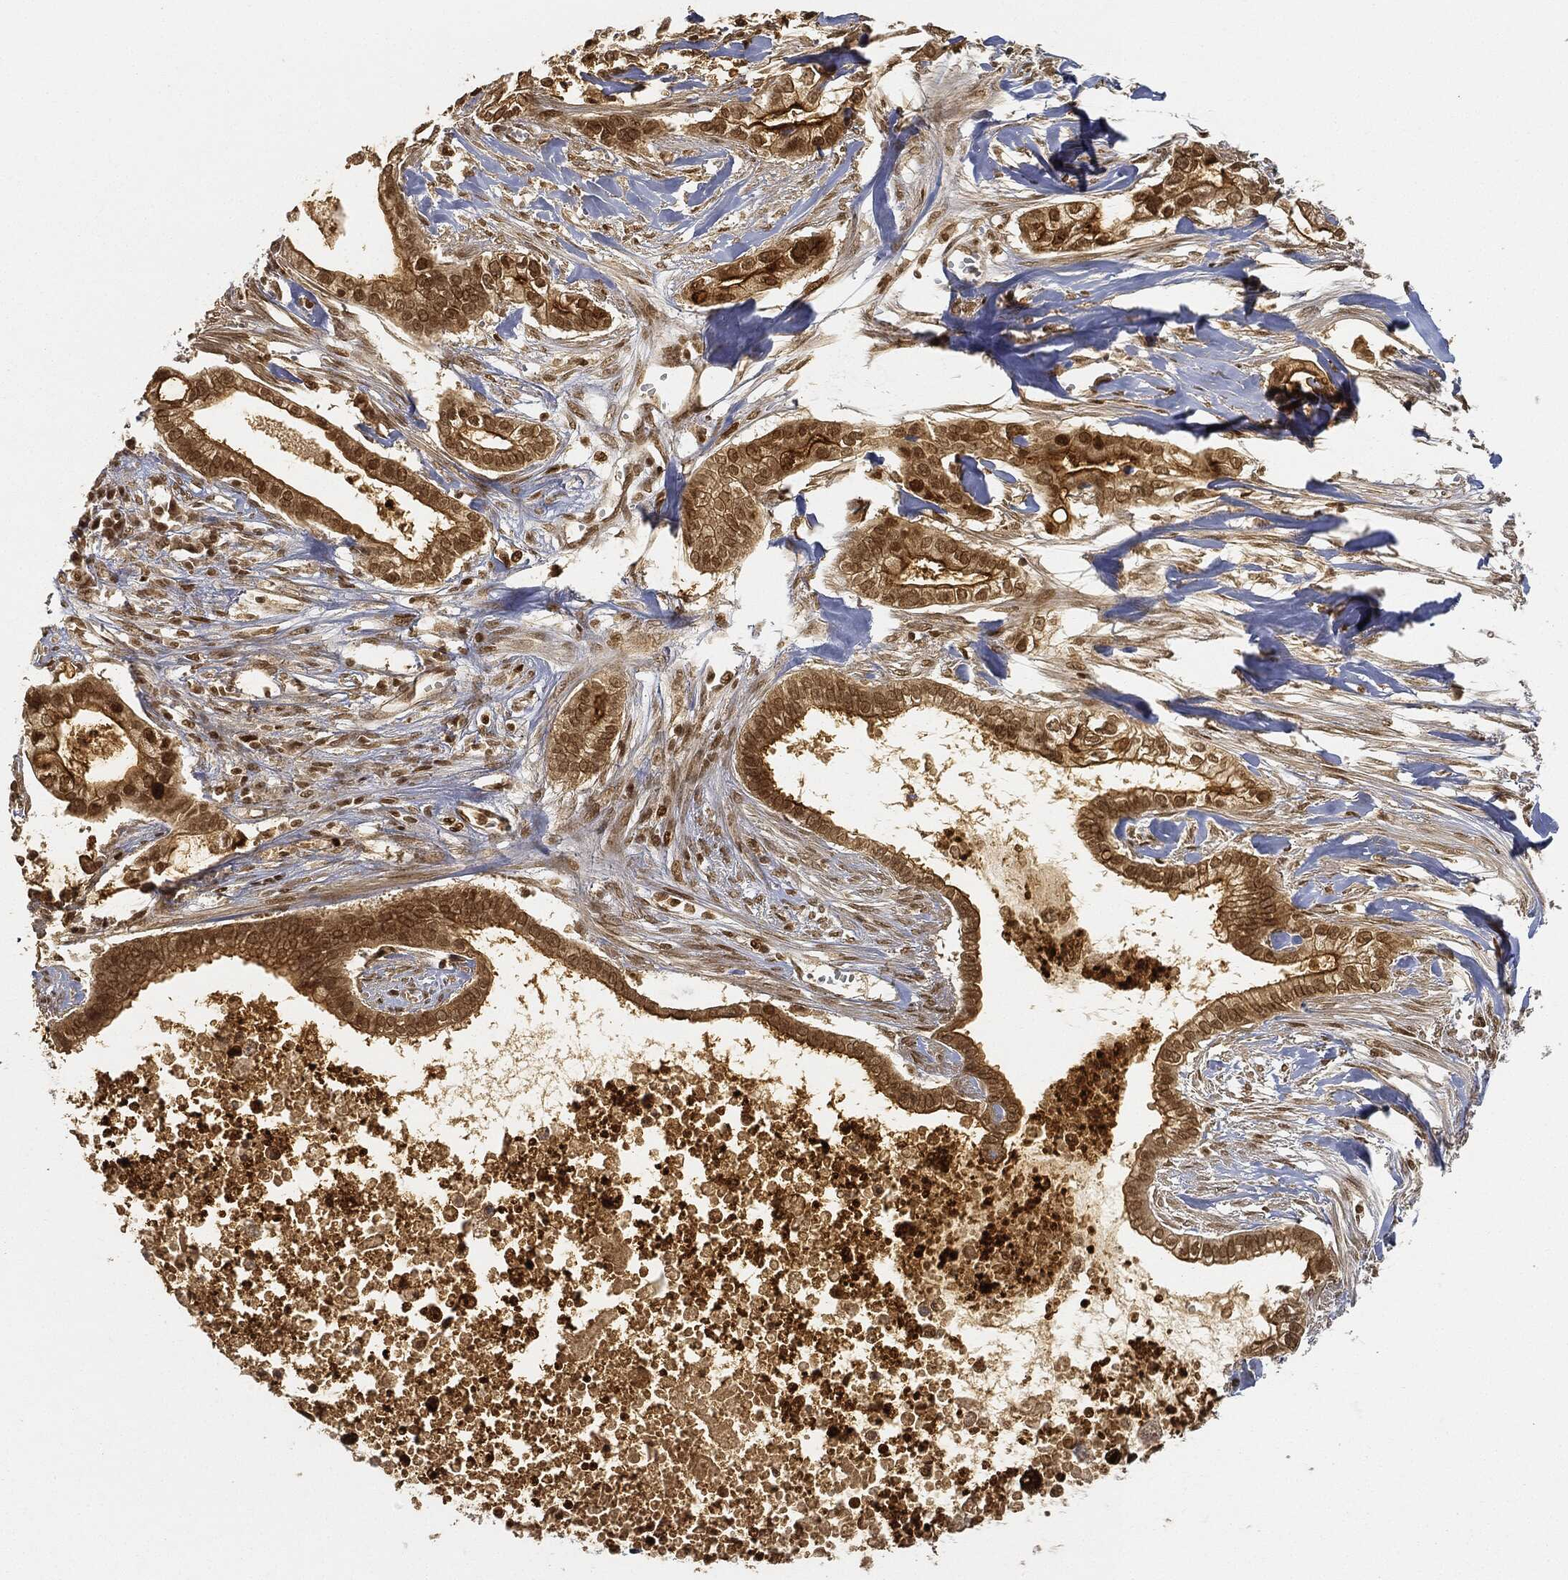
{"staining": {"intensity": "moderate", "quantity": "25%-75%", "location": "cytoplasmic/membranous,nuclear"}, "tissue": "pancreatic cancer", "cell_type": "Tumor cells", "image_type": "cancer", "snomed": [{"axis": "morphology", "description": "Adenocarcinoma, NOS"}, {"axis": "topography", "description": "Pancreas"}], "caption": "A medium amount of moderate cytoplasmic/membranous and nuclear positivity is appreciated in about 25%-75% of tumor cells in adenocarcinoma (pancreatic) tissue.", "gene": "CIB1", "patient": {"sex": "male", "age": 61}}